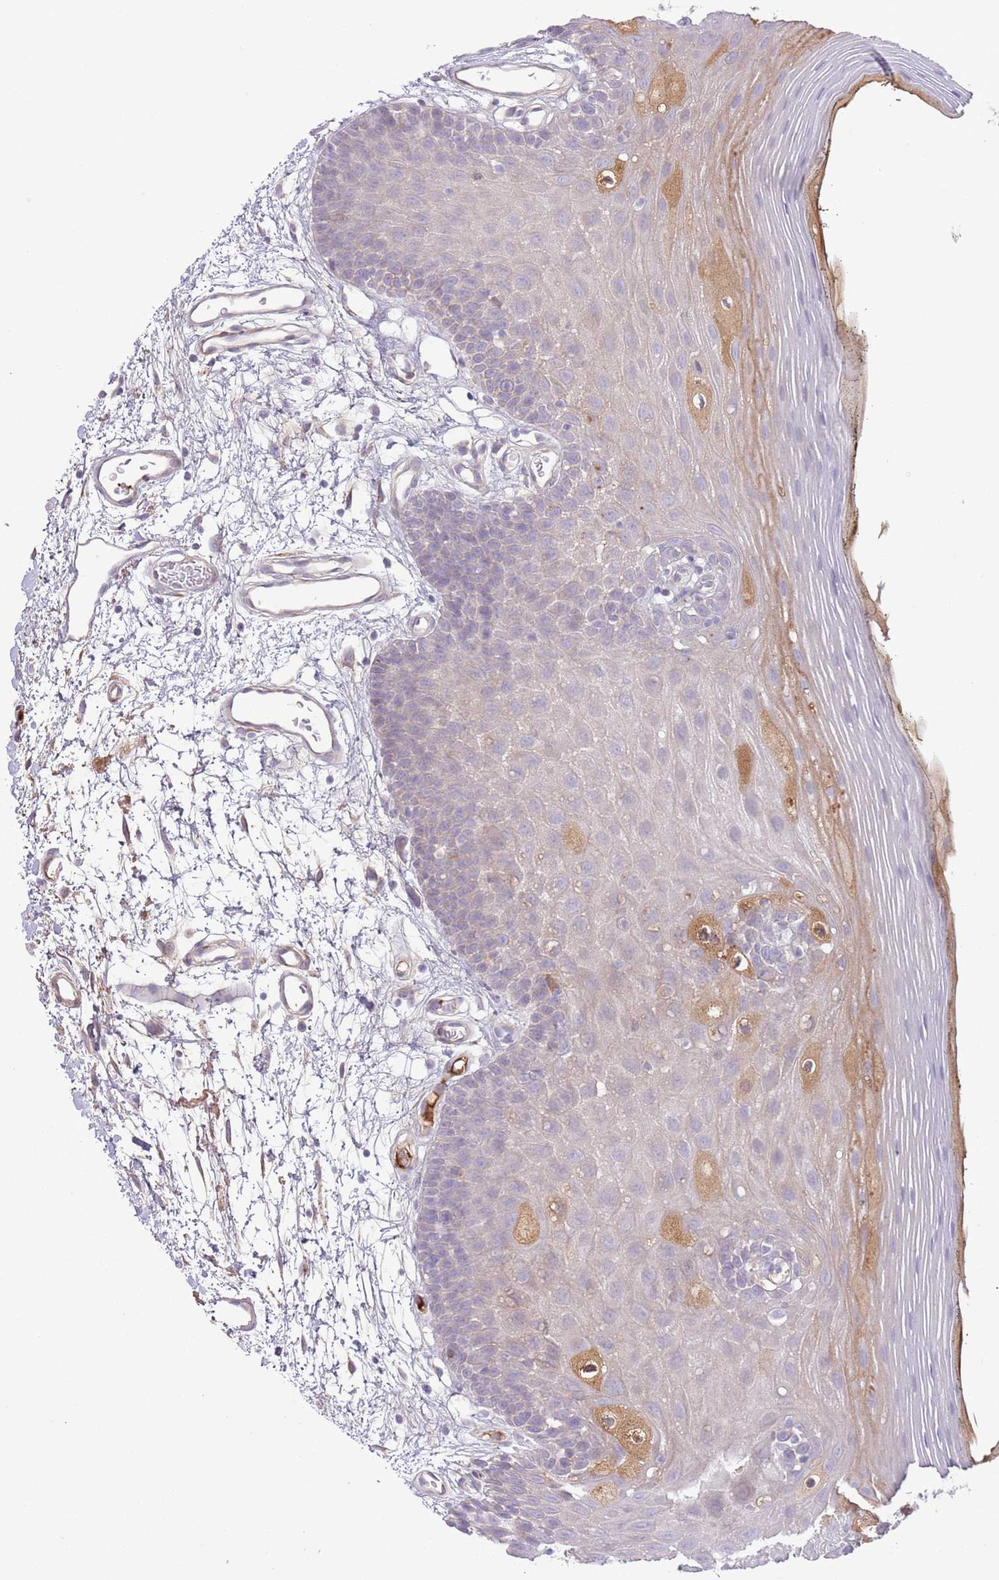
{"staining": {"intensity": "moderate", "quantity": "<25%", "location": "cytoplasmic/membranous"}, "tissue": "oral mucosa", "cell_type": "Squamous epithelial cells", "image_type": "normal", "snomed": [{"axis": "morphology", "description": "Normal tissue, NOS"}, {"axis": "topography", "description": "Oral tissue"}, {"axis": "topography", "description": "Tounge, NOS"}], "caption": "A micrograph showing moderate cytoplasmic/membranous positivity in approximately <25% of squamous epithelial cells in benign oral mucosa, as visualized by brown immunohistochemical staining.", "gene": "CFH", "patient": {"sex": "female", "age": 81}}